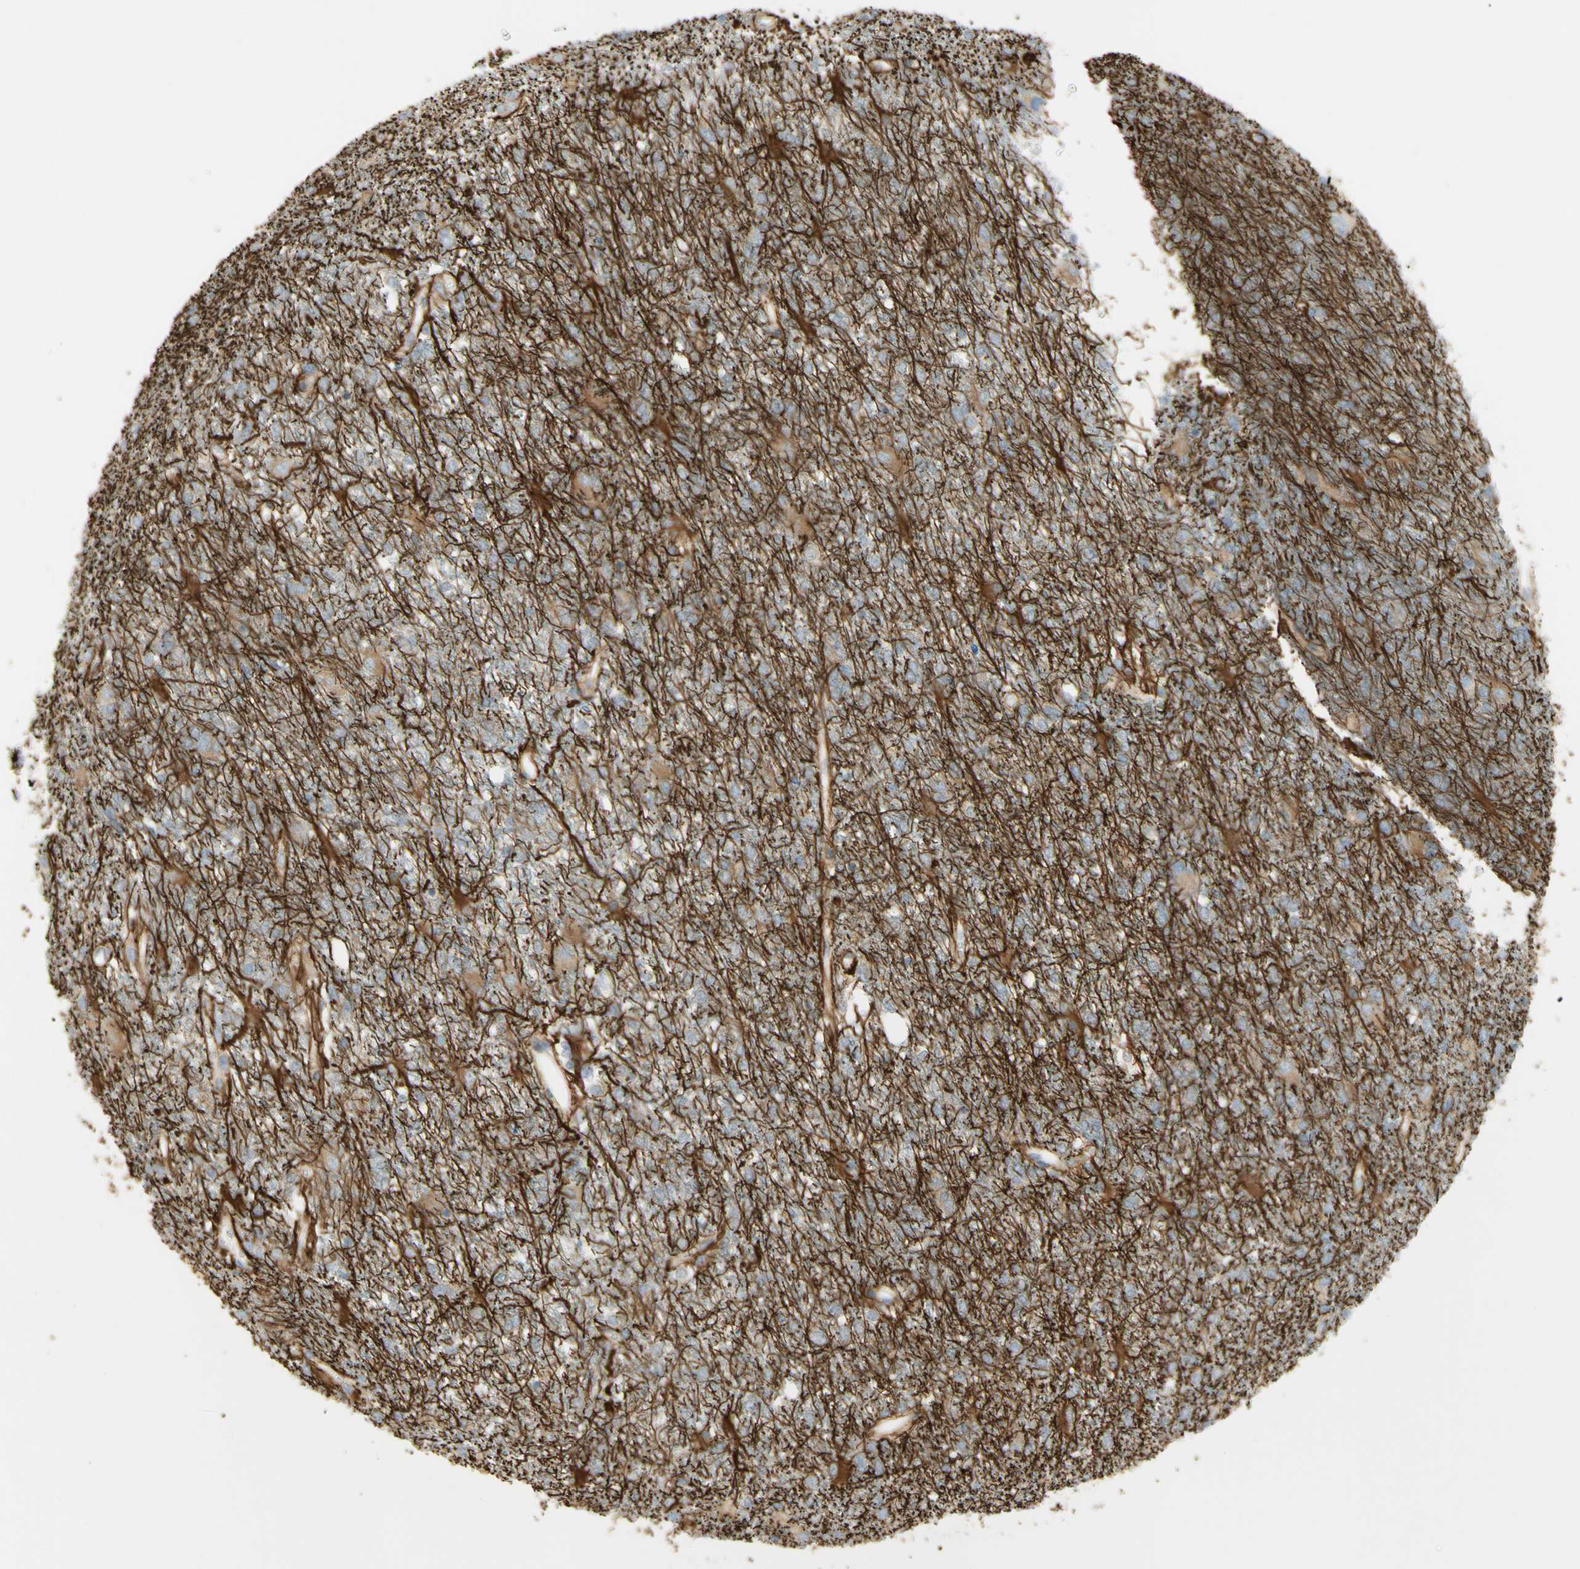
{"staining": {"intensity": "moderate", "quantity": "25%-75%", "location": "cytoplasmic/membranous"}, "tissue": "glioma", "cell_type": "Tumor cells", "image_type": "cancer", "snomed": [{"axis": "morphology", "description": "Glioma, malignant, High grade"}, {"axis": "topography", "description": "Brain"}], "caption": "A photomicrograph of glioma stained for a protein demonstrates moderate cytoplasmic/membranous brown staining in tumor cells. The protein of interest is stained brown, and the nuclei are stained in blue (DAB (3,3'-diaminobenzidine) IHC with brightfield microscopy, high magnification).", "gene": "KIF11", "patient": {"sex": "female", "age": 59}}